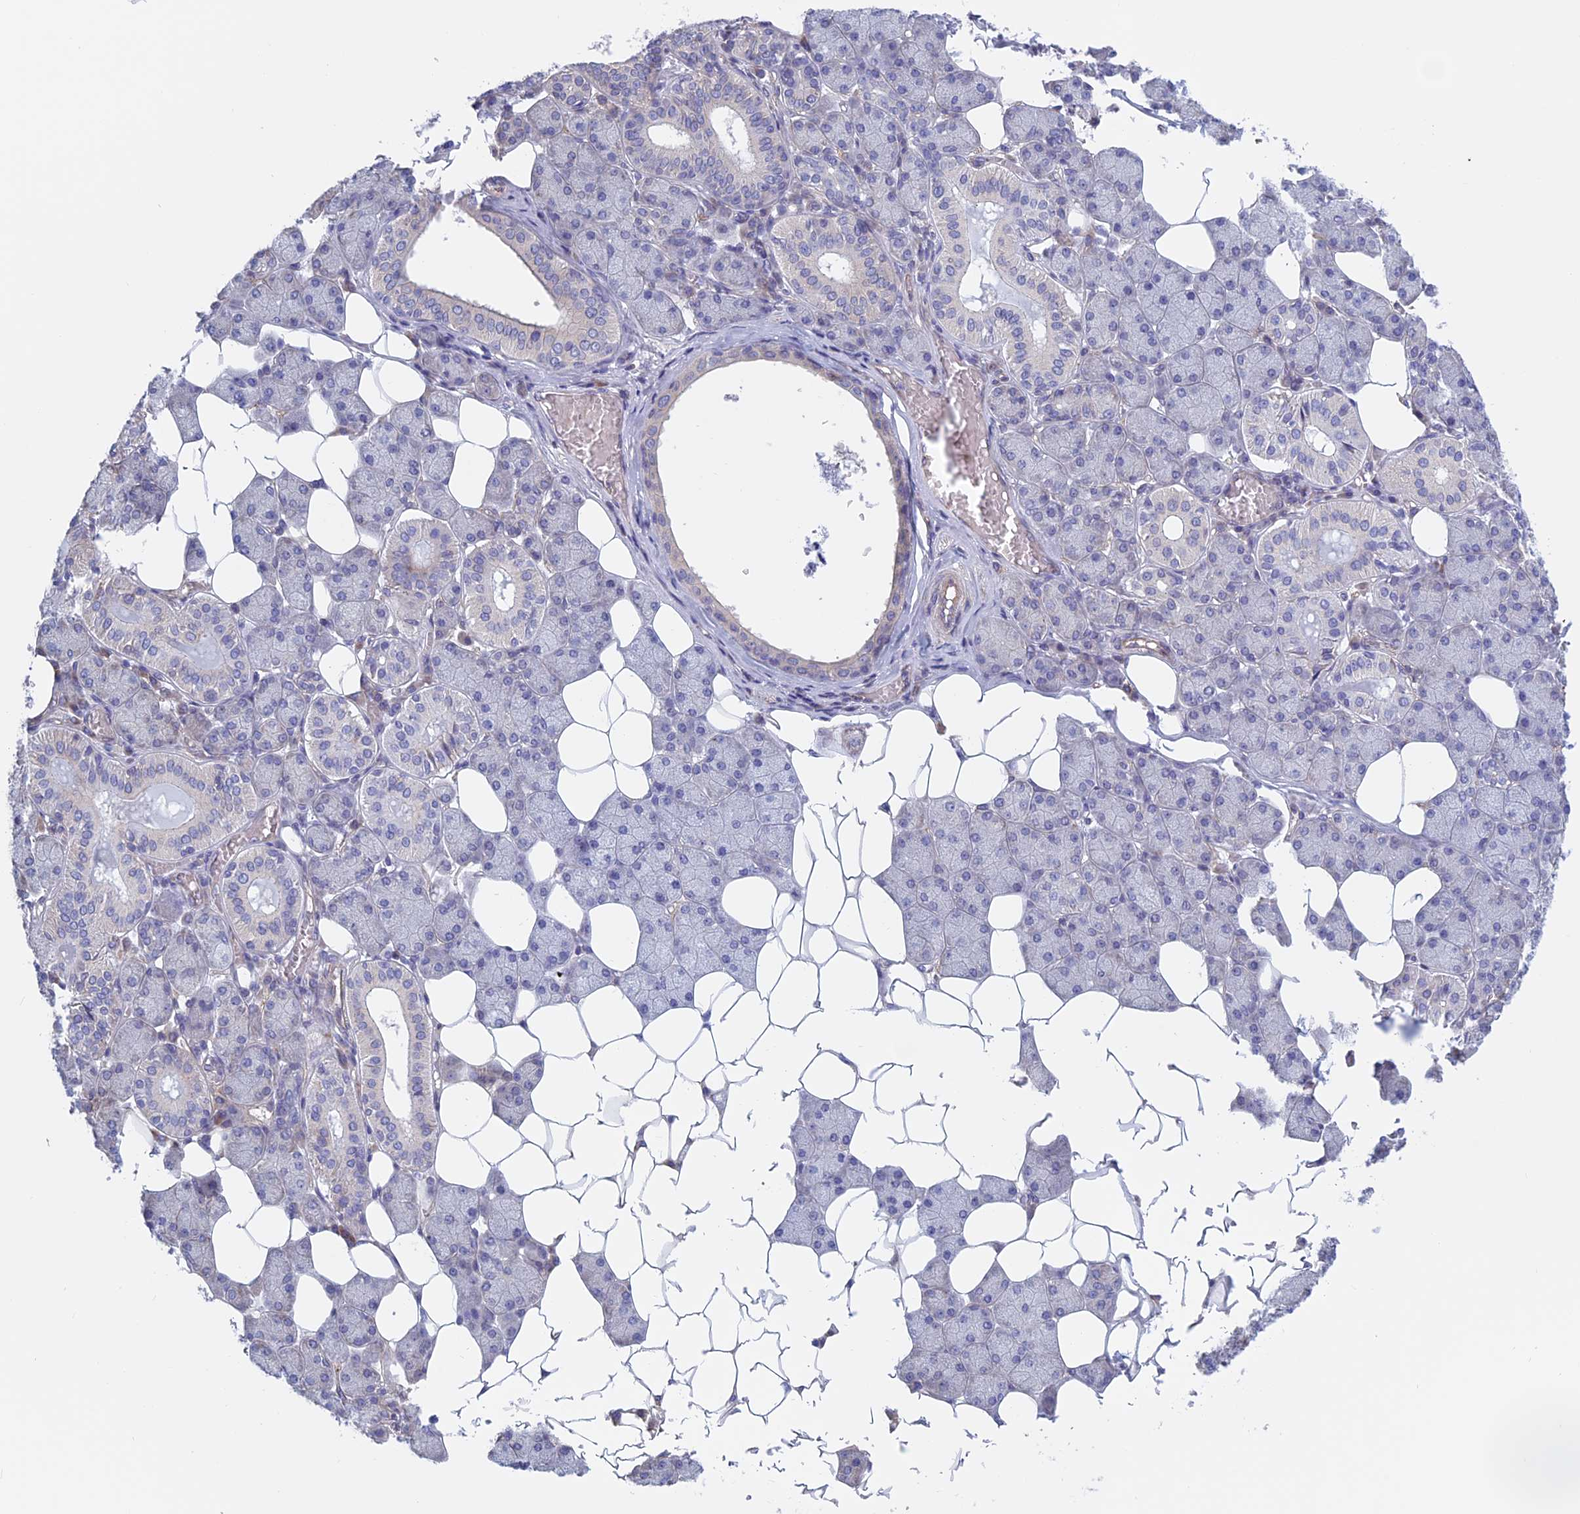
{"staining": {"intensity": "negative", "quantity": "none", "location": "none"}, "tissue": "salivary gland", "cell_type": "Glandular cells", "image_type": "normal", "snomed": [{"axis": "morphology", "description": "Normal tissue, NOS"}, {"axis": "topography", "description": "Salivary gland"}], "caption": "Immunohistochemistry (IHC) histopathology image of benign salivary gland stained for a protein (brown), which displays no positivity in glandular cells.", "gene": "BCL2L10", "patient": {"sex": "female", "age": 33}}